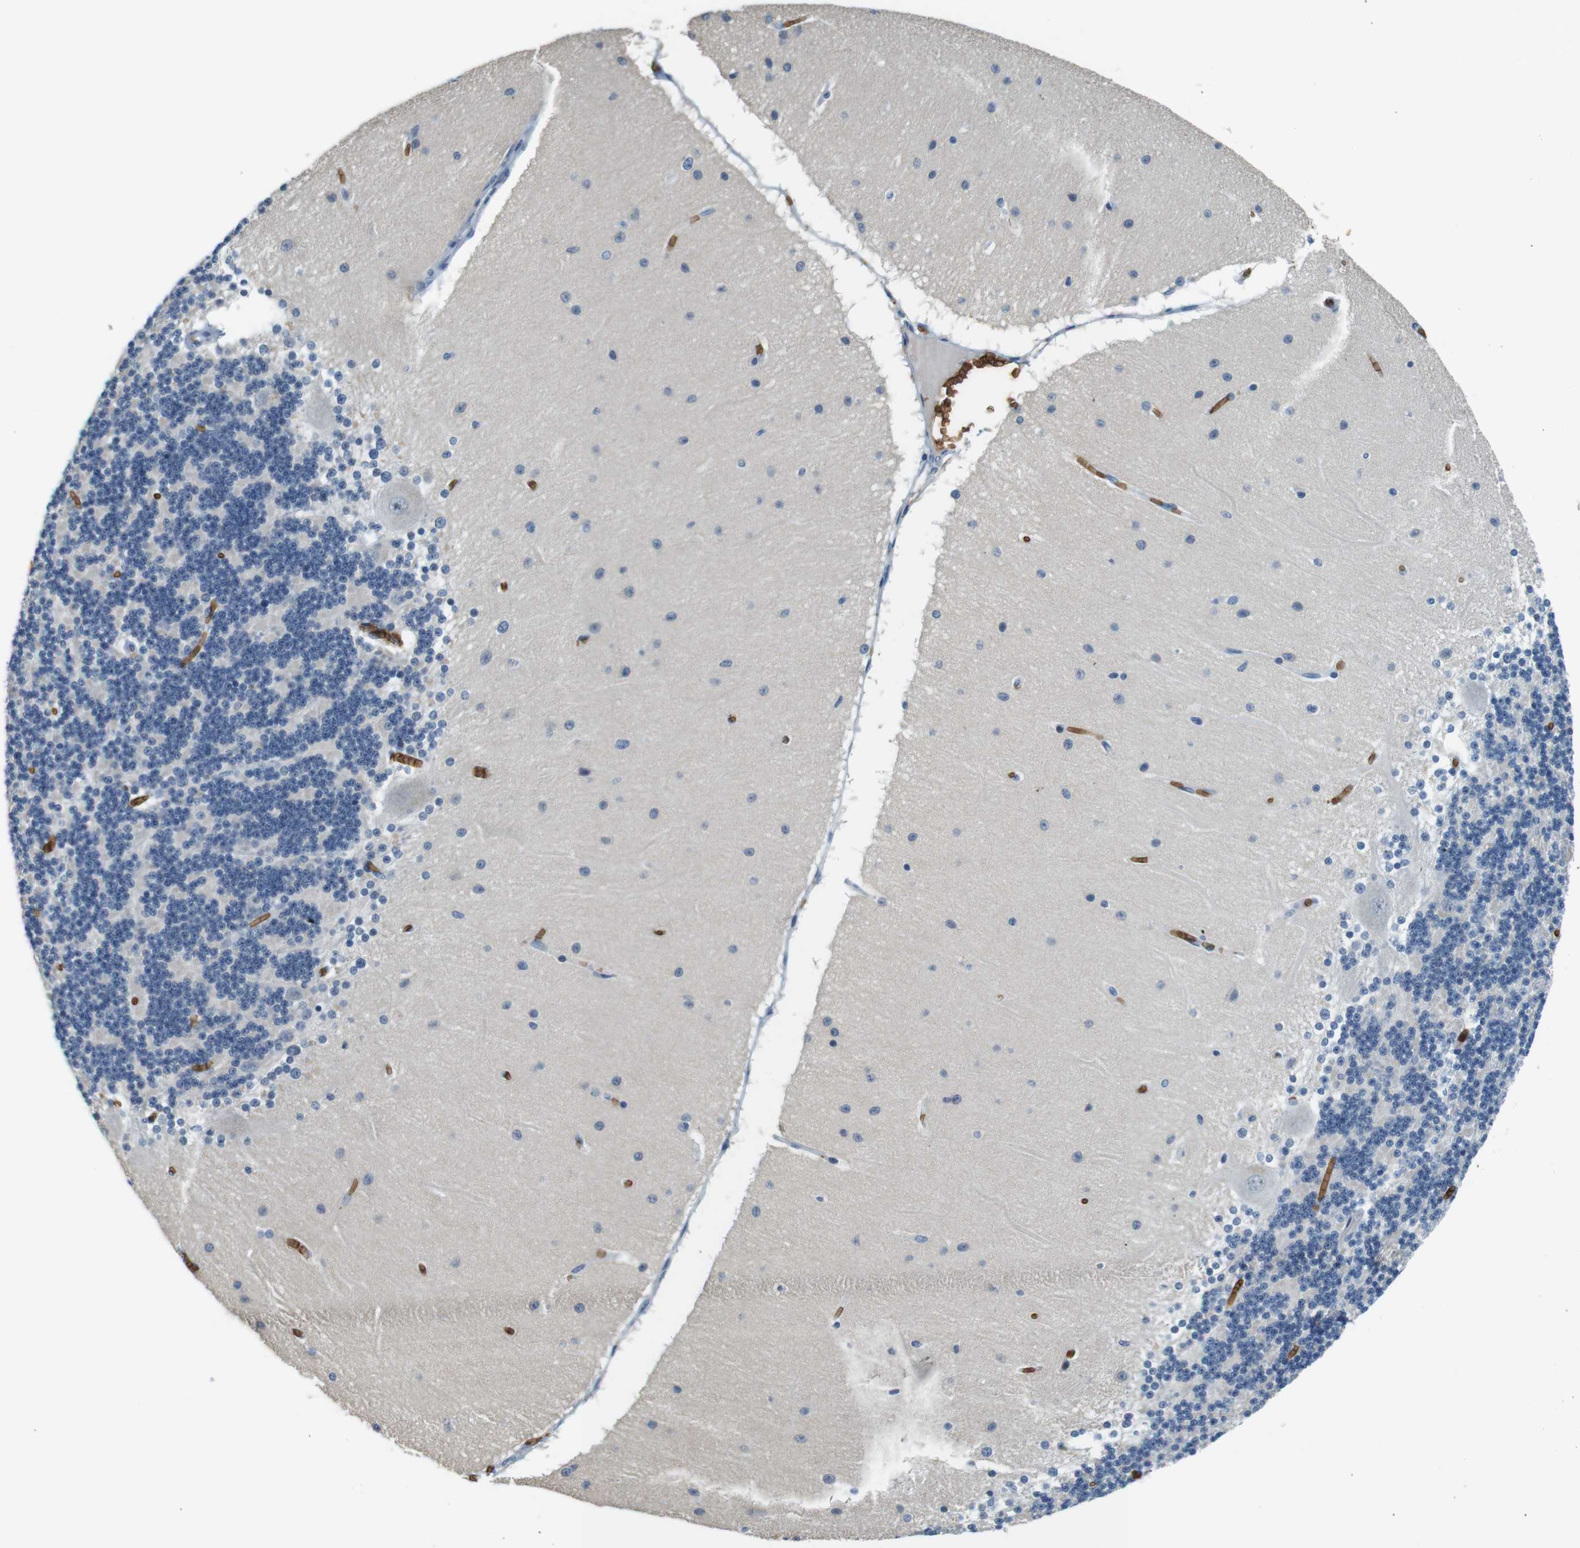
{"staining": {"intensity": "negative", "quantity": "none", "location": "none"}, "tissue": "cerebellum", "cell_type": "Cells in granular layer", "image_type": "normal", "snomed": [{"axis": "morphology", "description": "Normal tissue, NOS"}, {"axis": "topography", "description": "Cerebellum"}], "caption": "The IHC photomicrograph has no significant positivity in cells in granular layer of cerebellum.", "gene": "SLC4A1", "patient": {"sex": "female", "age": 54}}